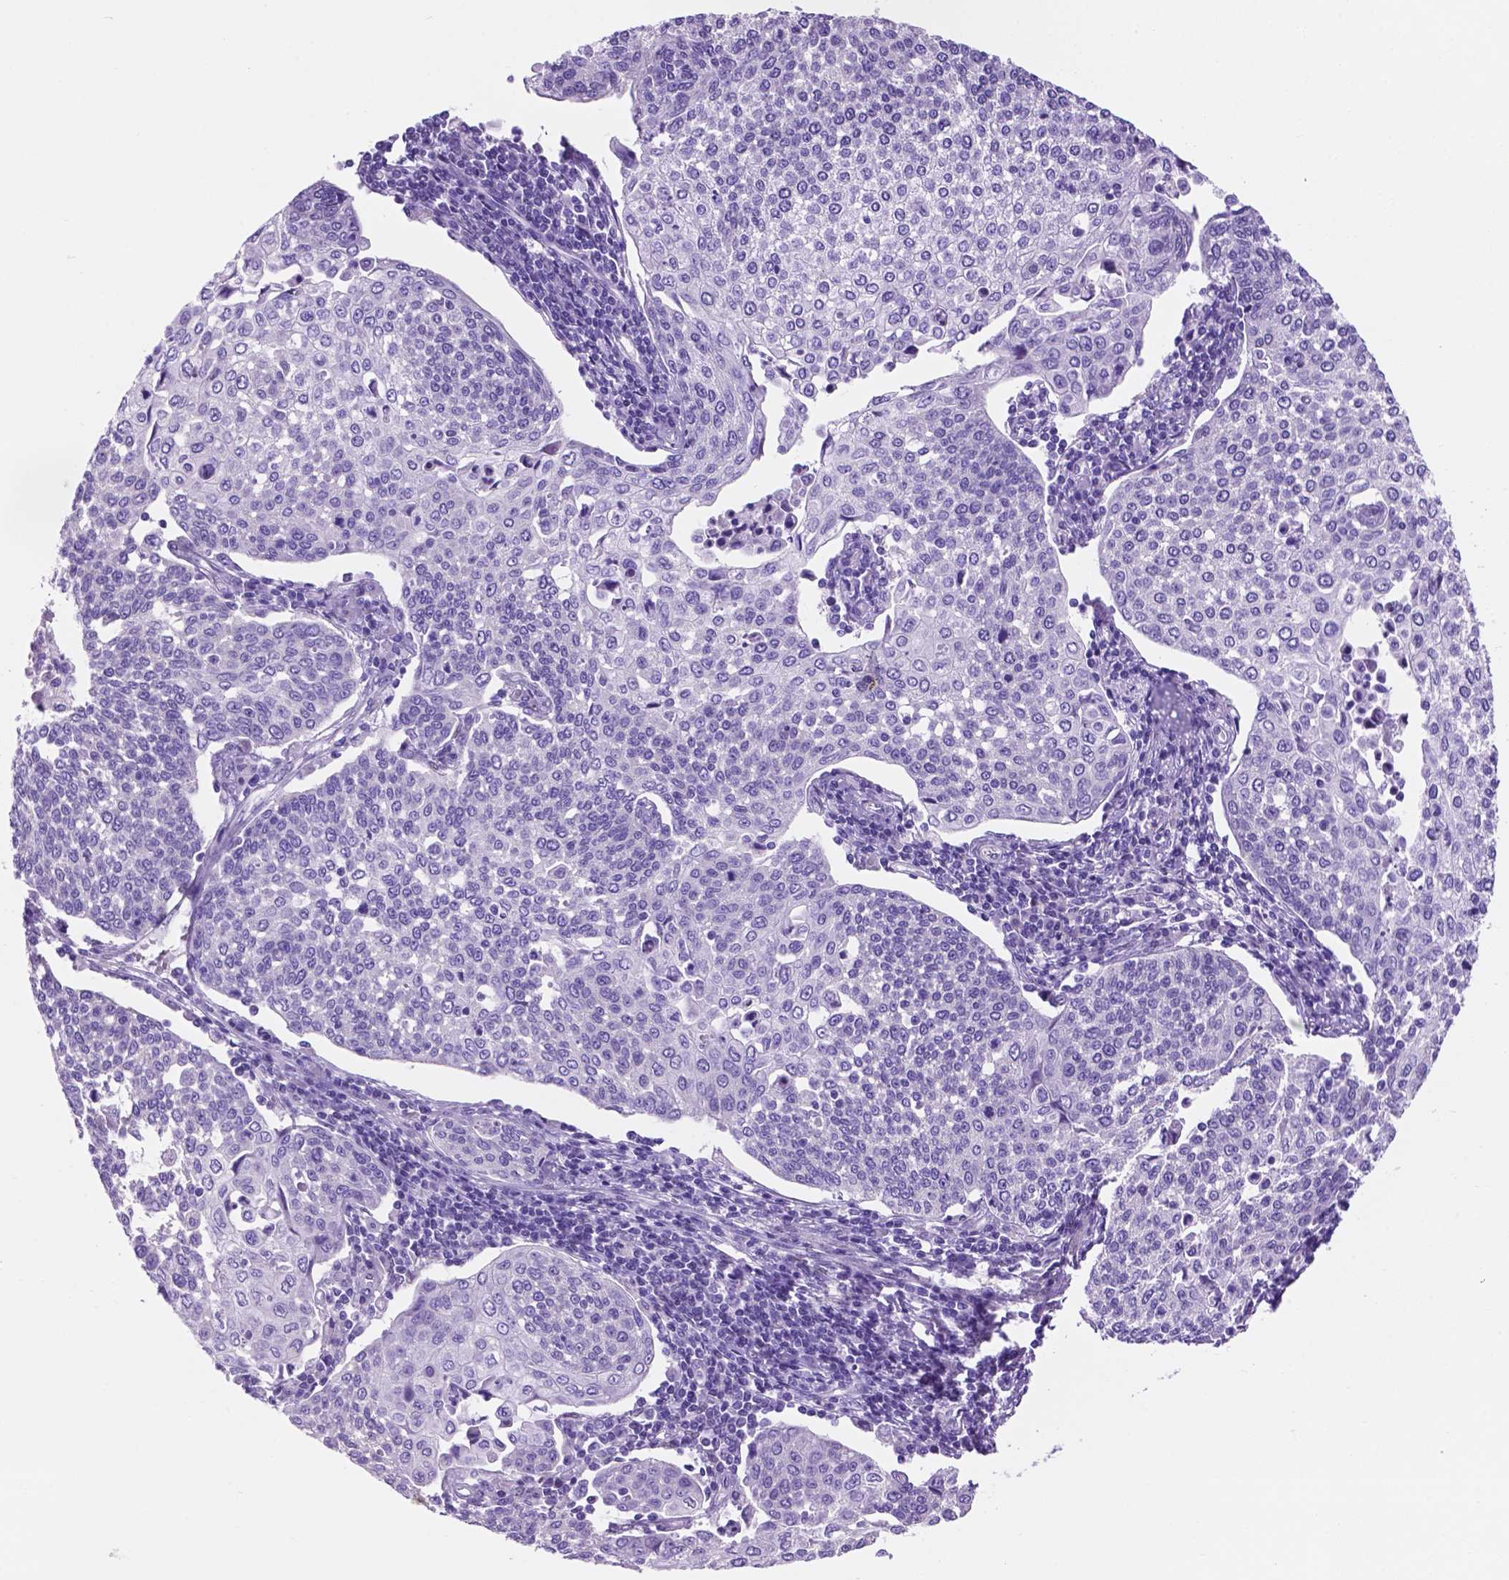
{"staining": {"intensity": "negative", "quantity": "none", "location": "none"}, "tissue": "cervical cancer", "cell_type": "Tumor cells", "image_type": "cancer", "snomed": [{"axis": "morphology", "description": "Squamous cell carcinoma, NOS"}, {"axis": "topography", "description": "Cervix"}], "caption": "Tumor cells are negative for protein expression in human cervical squamous cell carcinoma. (Stains: DAB immunohistochemistry with hematoxylin counter stain, Microscopy: brightfield microscopy at high magnification).", "gene": "TMEM210", "patient": {"sex": "female", "age": 34}}